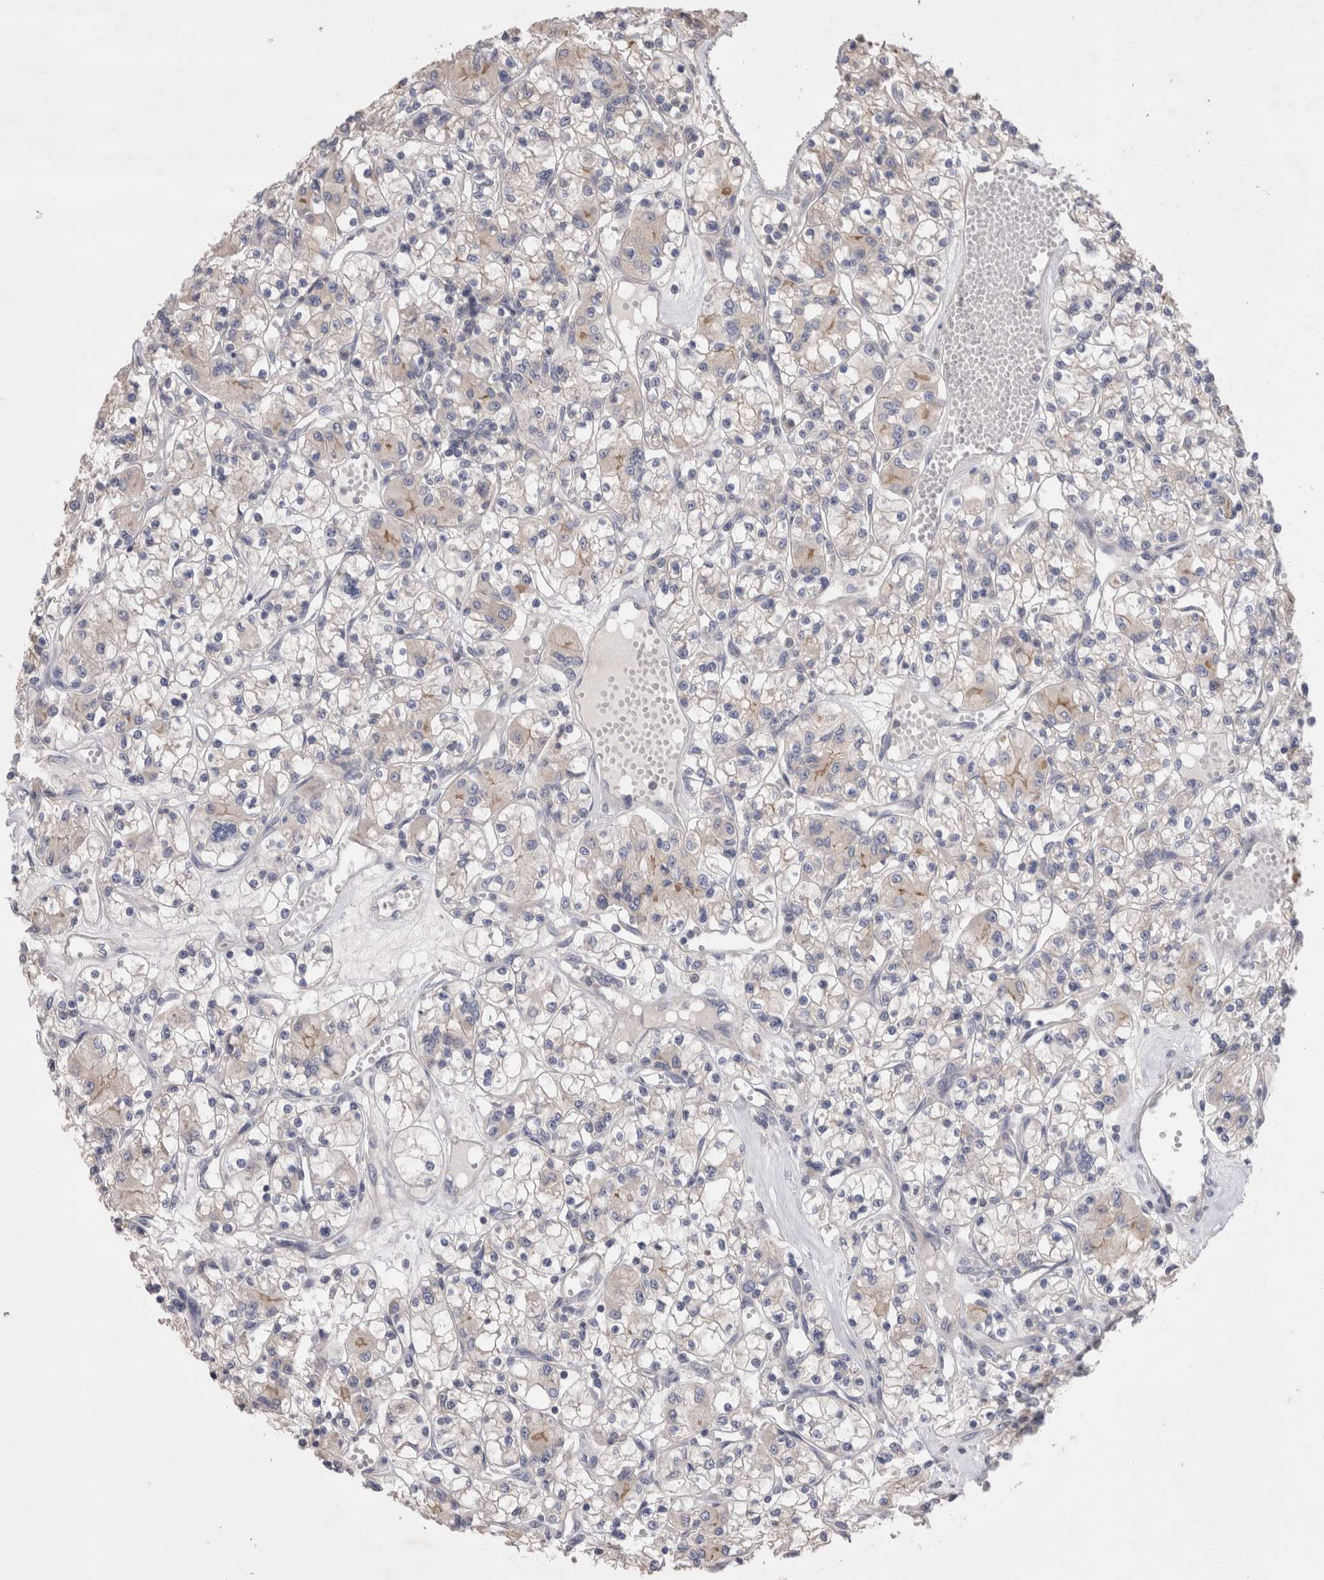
{"staining": {"intensity": "negative", "quantity": "none", "location": "none"}, "tissue": "renal cancer", "cell_type": "Tumor cells", "image_type": "cancer", "snomed": [{"axis": "morphology", "description": "Adenocarcinoma, NOS"}, {"axis": "topography", "description": "Kidney"}], "caption": "Tumor cells are negative for brown protein staining in renal adenocarcinoma.", "gene": "OTOR", "patient": {"sex": "female", "age": 59}}